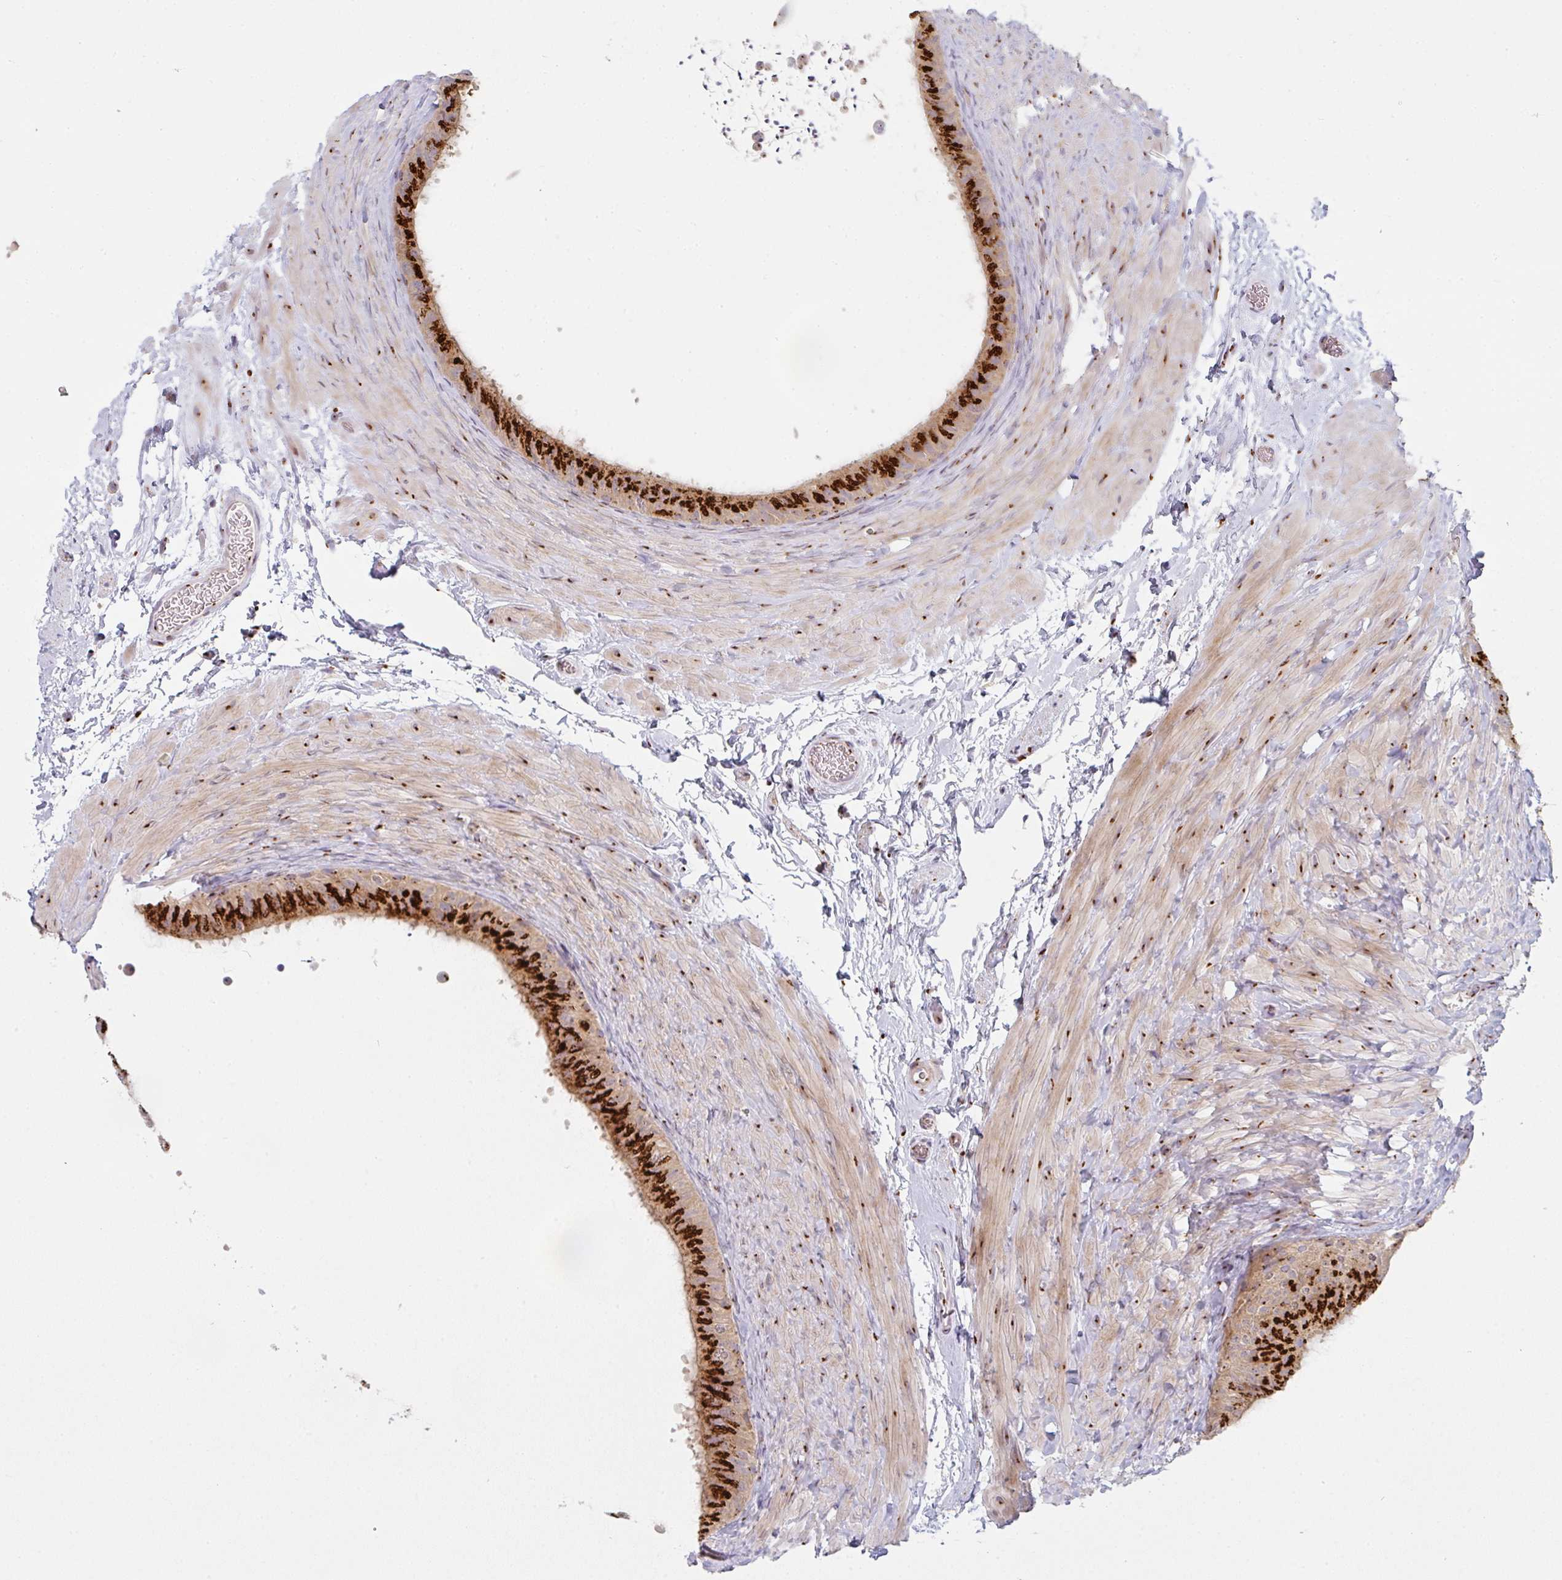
{"staining": {"intensity": "strong", "quantity": ">75%", "location": "cytoplasmic/membranous"}, "tissue": "epididymis", "cell_type": "Glandular cells", "image_type": "normal", "snomed": [{"axis": "morphology", "description": "Normal tissue, NOS"}, {"axis": "topography", "description": "Epididymis, spermatic cord, NOS"}, {"axis": "topography", "description": "Epididymis"}], "caption": "Immunohistochemical staining of normal epididymis demonstrates >75% levels of strong cytoplasmic/membranous protein staining in approximately >75% of glandular cells. The staining was performed using DAB (3,3'-diaminobenzidine), with brown indicating positive protein expression. Nuclei are stained blue with hematoxylin.", "gene": "GVQW3", "patient": {"sex": "male", "age": 31}}